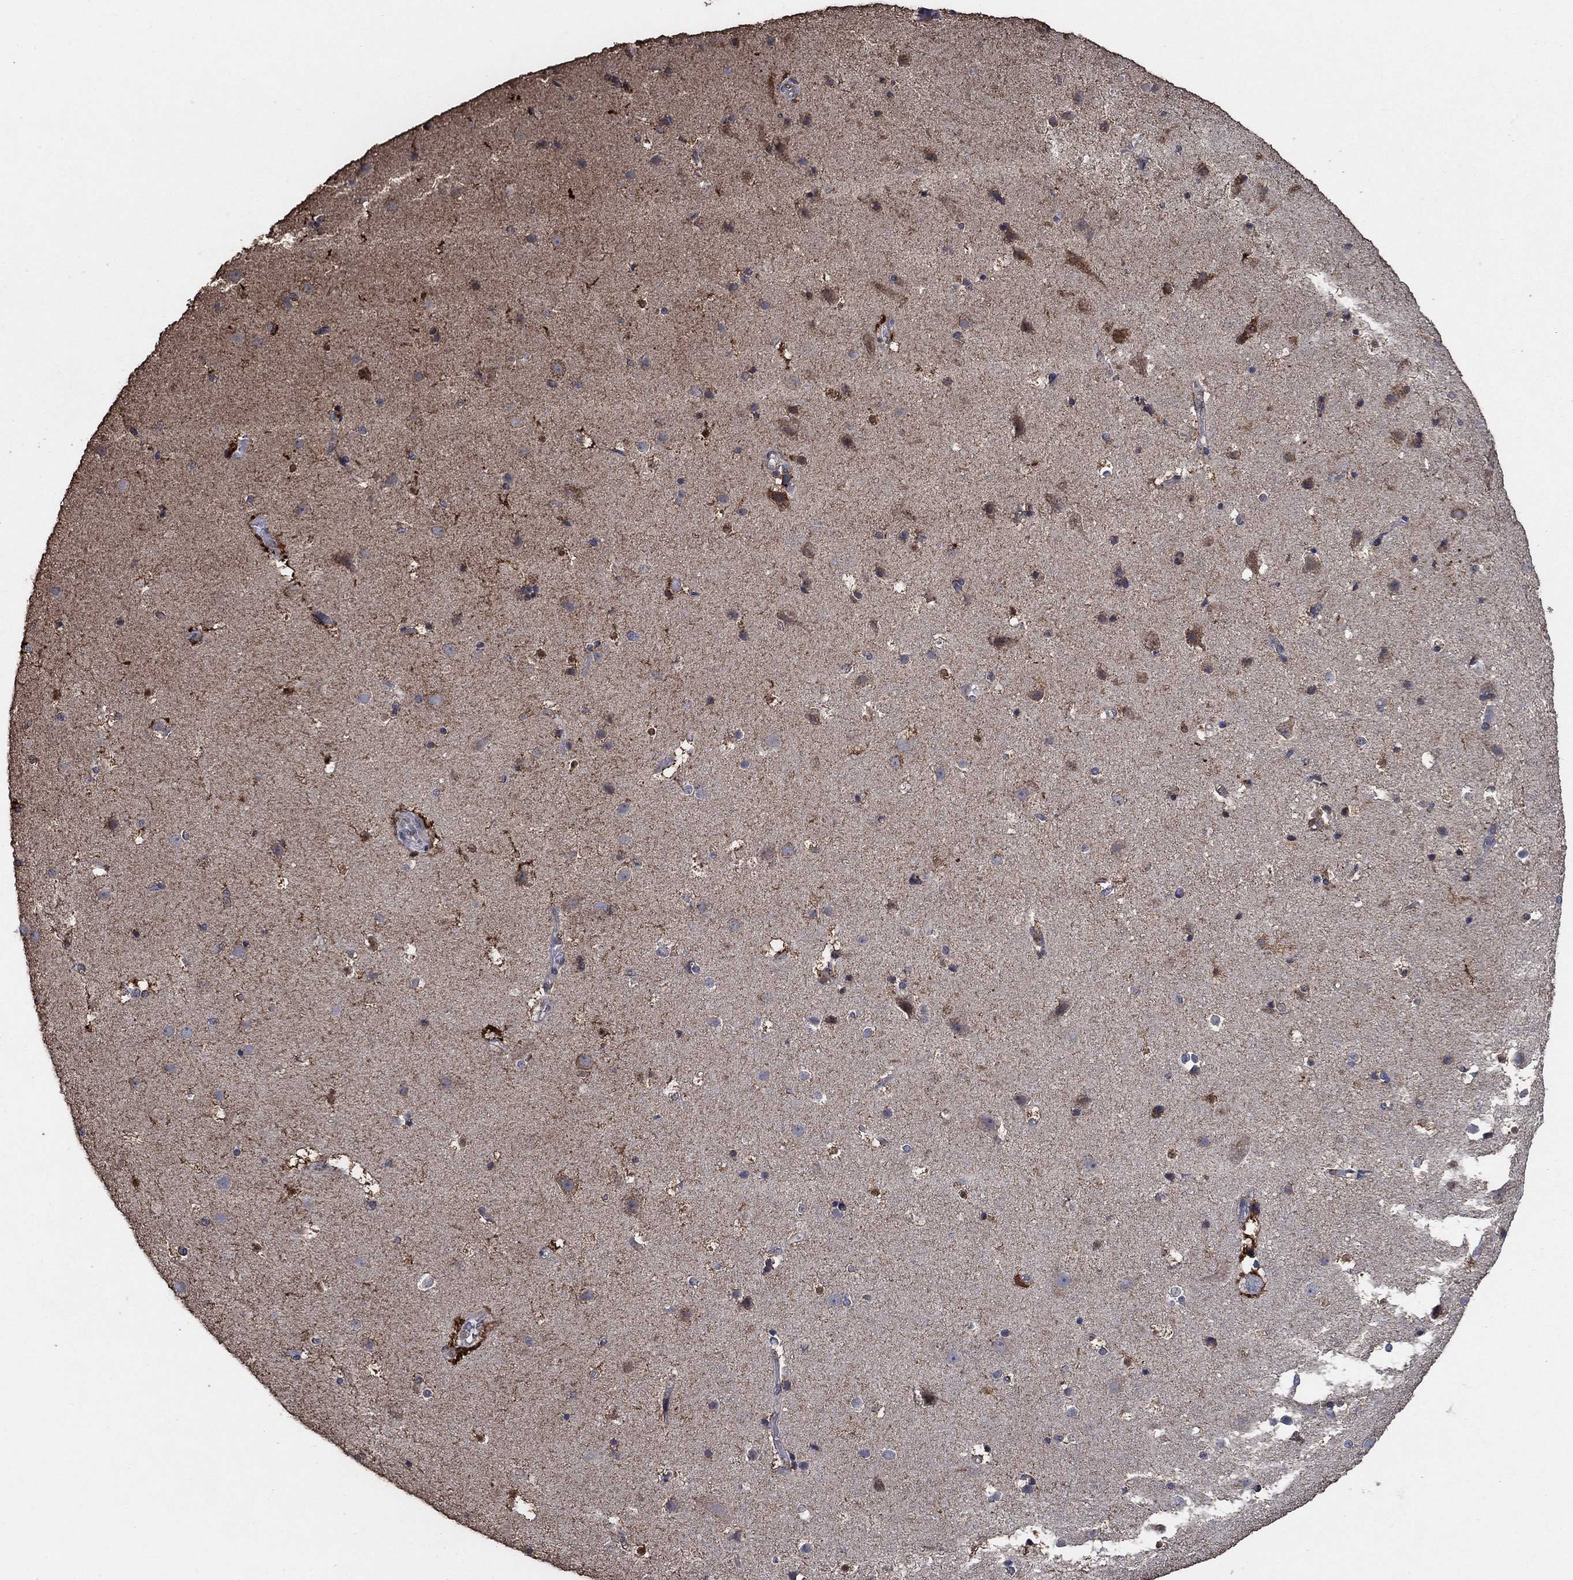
{"staining": {"intensity": "strong", "quantity": "25%-75%", "location": "cytoplasmic/membranous"}, "tissue": "cerebral cortex", "cell_type": "Endothelial cells", "image_type": "normal", "snomed": [{"axis": "morphology", "description": "Normal tissue, NOS"}, {"axis": "topography", "description": "Cerebral cortex"}], "caption": "Immunohistochemical staining of benign cerebral cortex displays strong cytoplasmic/membranous protein expression in approximately 25%-75% of endothelial cells. The staining is performed using DAB (3,3'-diaminobenzidine) brown chromogen to label protein expression. The nuclei are counter-stained blue using hematoxylin.", "gene": "MRPS24", "patient": {"sex": "female", "age": 52}}